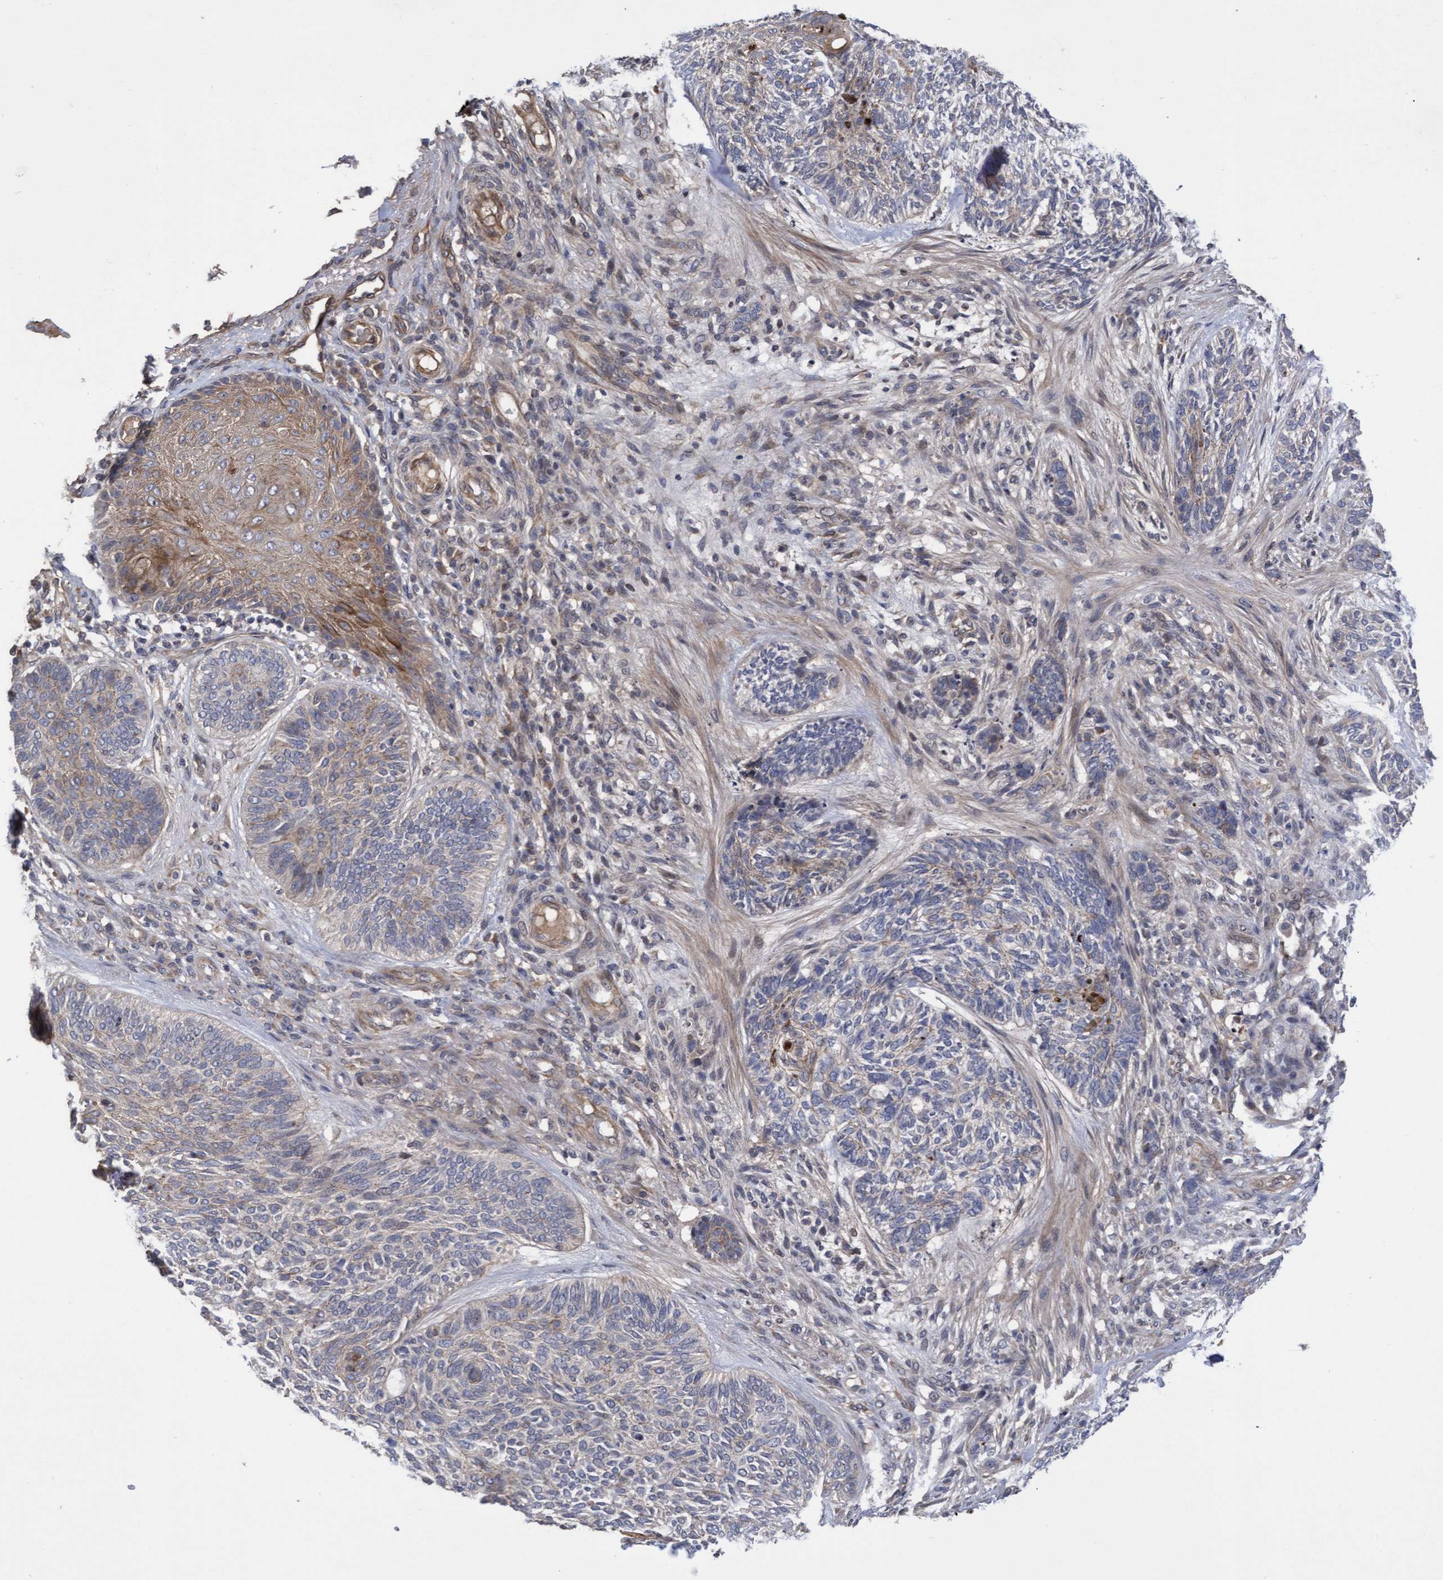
{"staining": {"intensity": "negative", "quantity": "none", "location": "none"}, "tissue": "skin cancer", "cell_type": "Tumor cells", "image_type": "cancer", "snomed": [{"axis": "morphology", "description": "Basal cell carcinoma"}, {"axis": "topography", "description": "Skin"}], "caption": "This is an immunohistochemistry photomicrograph of human basal cell carcinoma (skin). There is no positivity in tumor cells.", "gene": "COBL", "patient": {"sex": "male", "age": 55}}